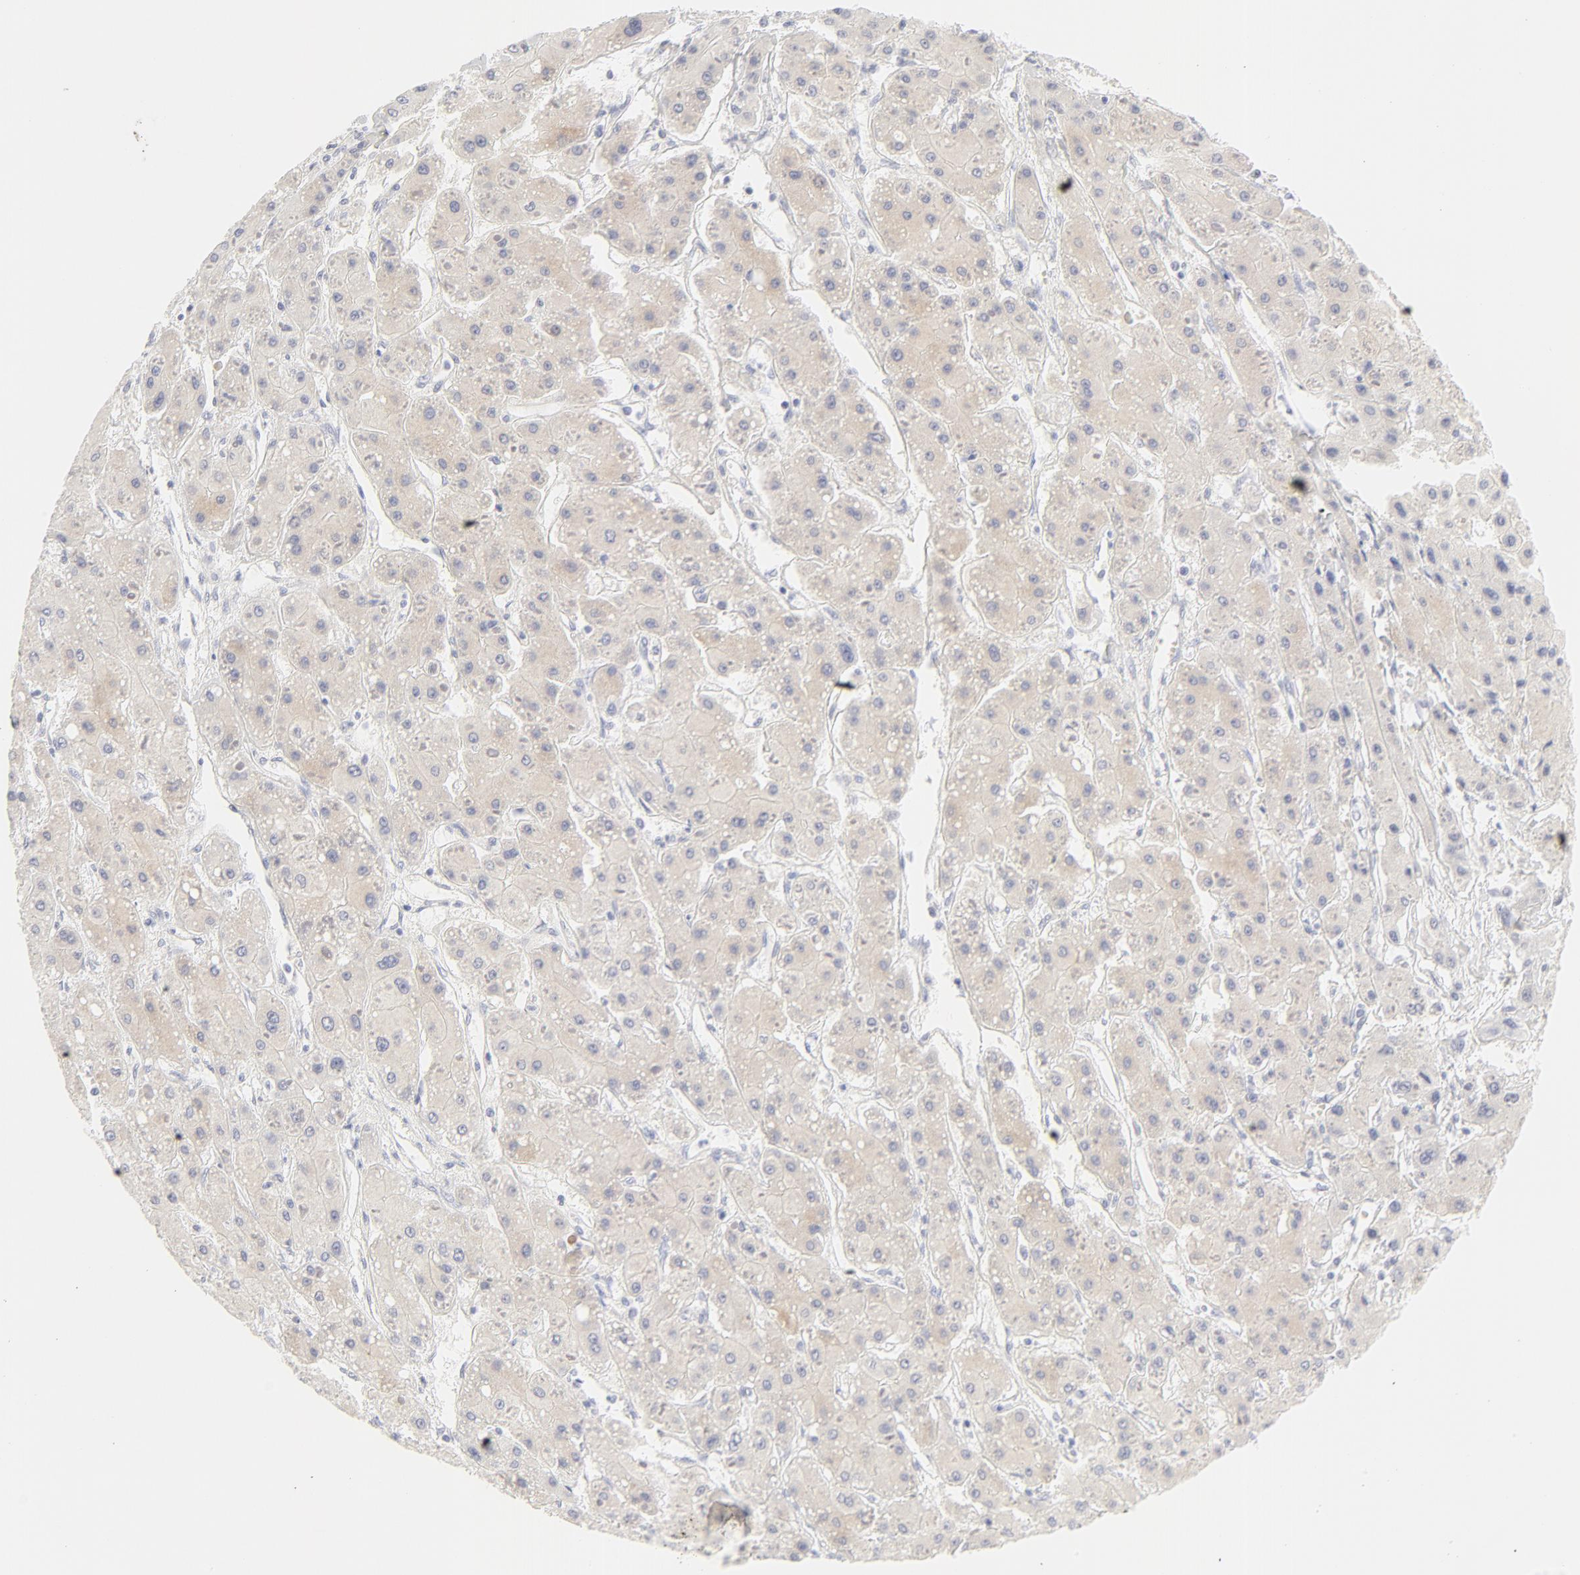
{"staining": {"intensity": "negative", "quantity": "none", "location": "none"}, "tissue": "liver cancer", "cell_type": "Tumor cells", "image_type": "cancer", "snomed": [{"axis": "morphology", "description": "Carcinoma, Hepatocellular, NOS"}, {"axis": "topography", "description": "Liver"}], "caption": "High magnification brightfield microscopy of liver cancer (hepatocellular carcinoma) stained with DAB (3,3'-diaminobenzidine) (brown) and counterstained with hematoxylin (blue): tumor cells show no significant staining.", "gene": "NPNT", "patient": {"sex": "female", "age": 52}}